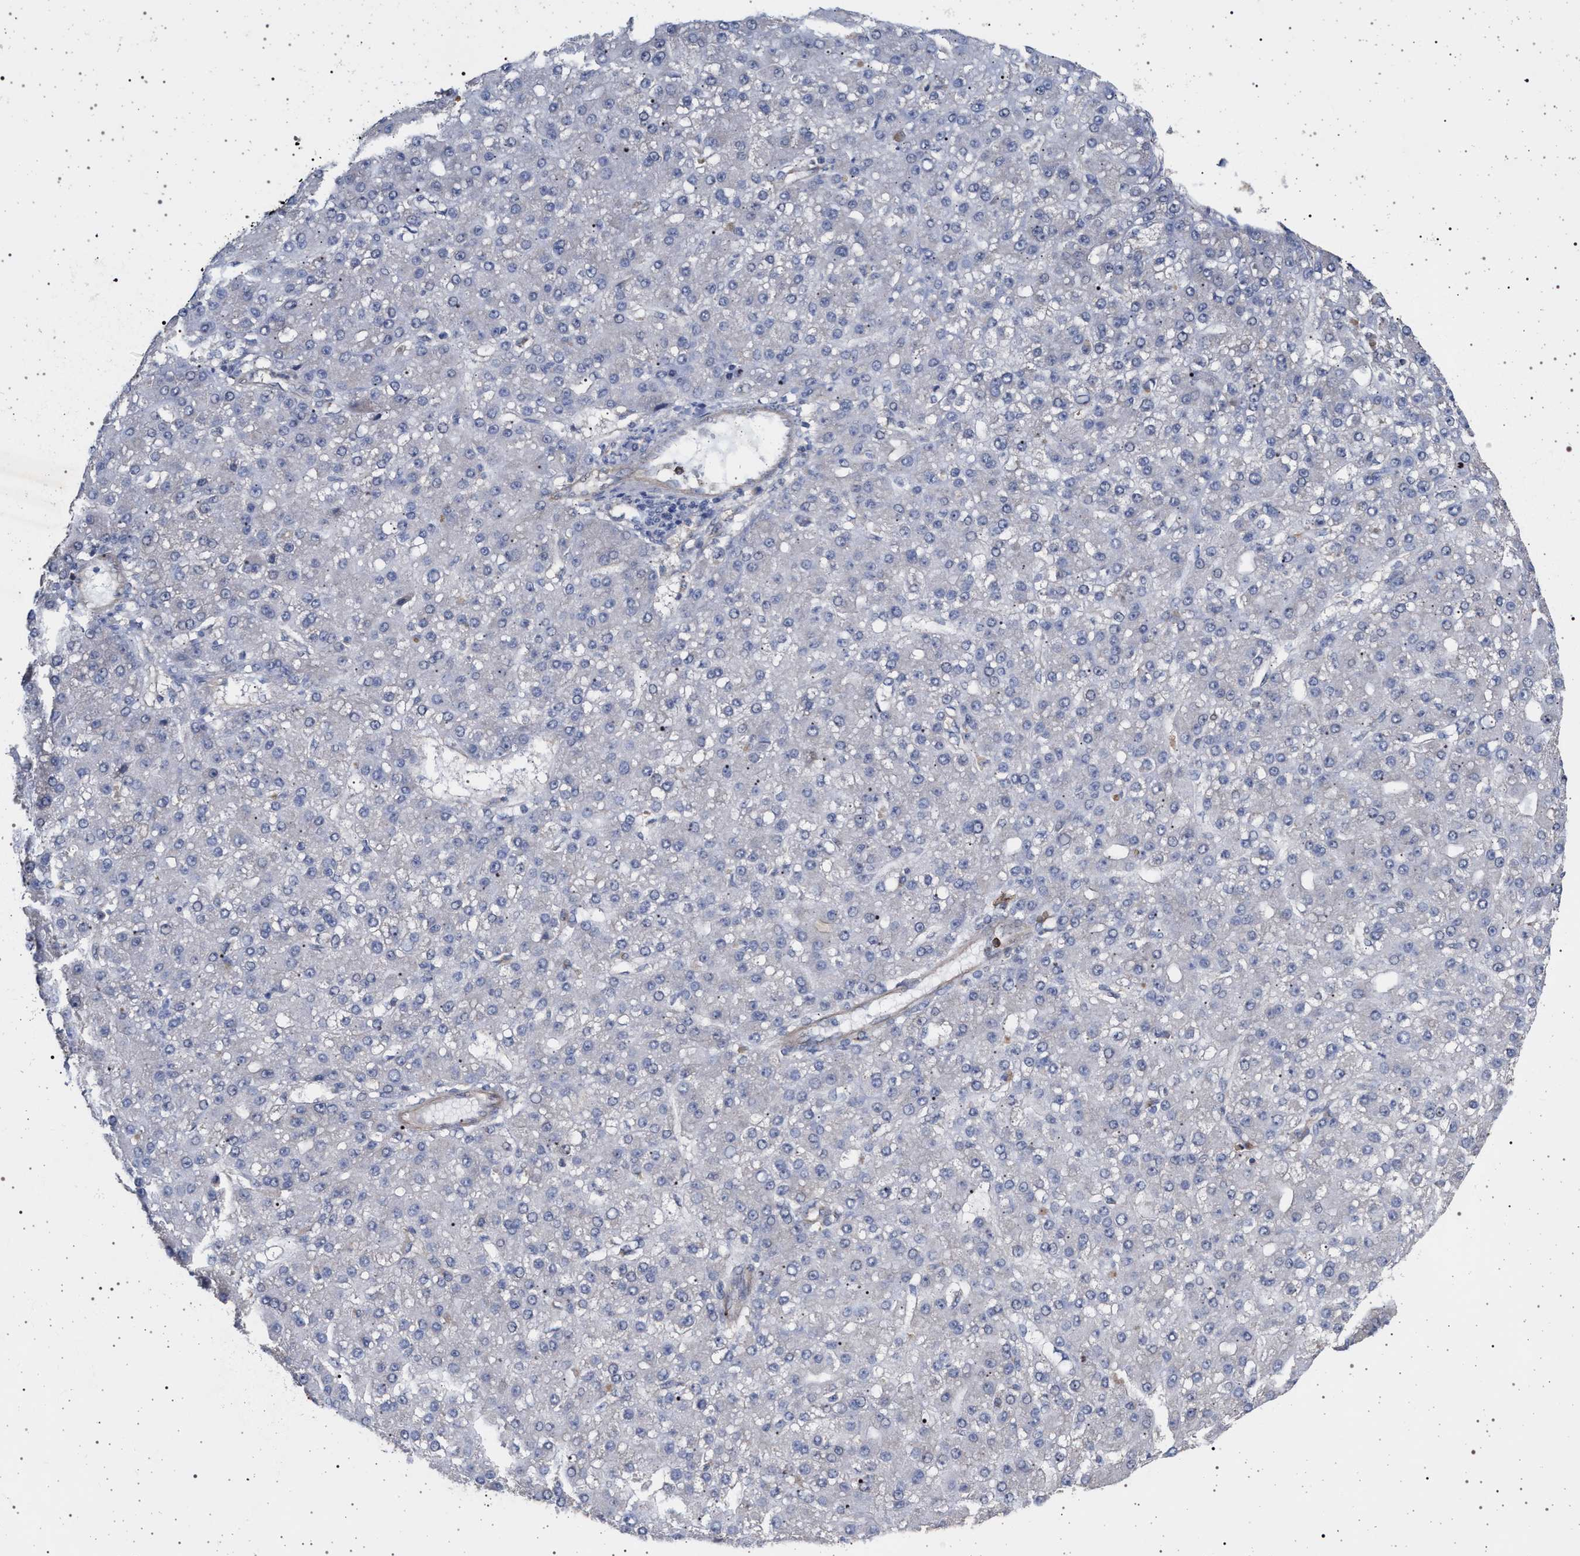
{"staining": {"intensity": "negative", "quantity": "none", "location": "none"}, "tissue": "liver cancer", "cell_type": "Tumor cells", "image_type": "cancer", "snomed": [{"axis": "morphology", "description": "Carcinoma, Hepatocellular, NOS"}, {"axis": "topography", "description": "Liver"}], "caption": "This photomicrograph is of hepatocellular carcinoma (liver) stained with immunohistochemistry (IHC) to label a protein in brown with the nuclei are counter-stained blue. There is no expression in tumor cells.", "gene": "IFT20", "patient": {"sex": "male", "age": 67}}